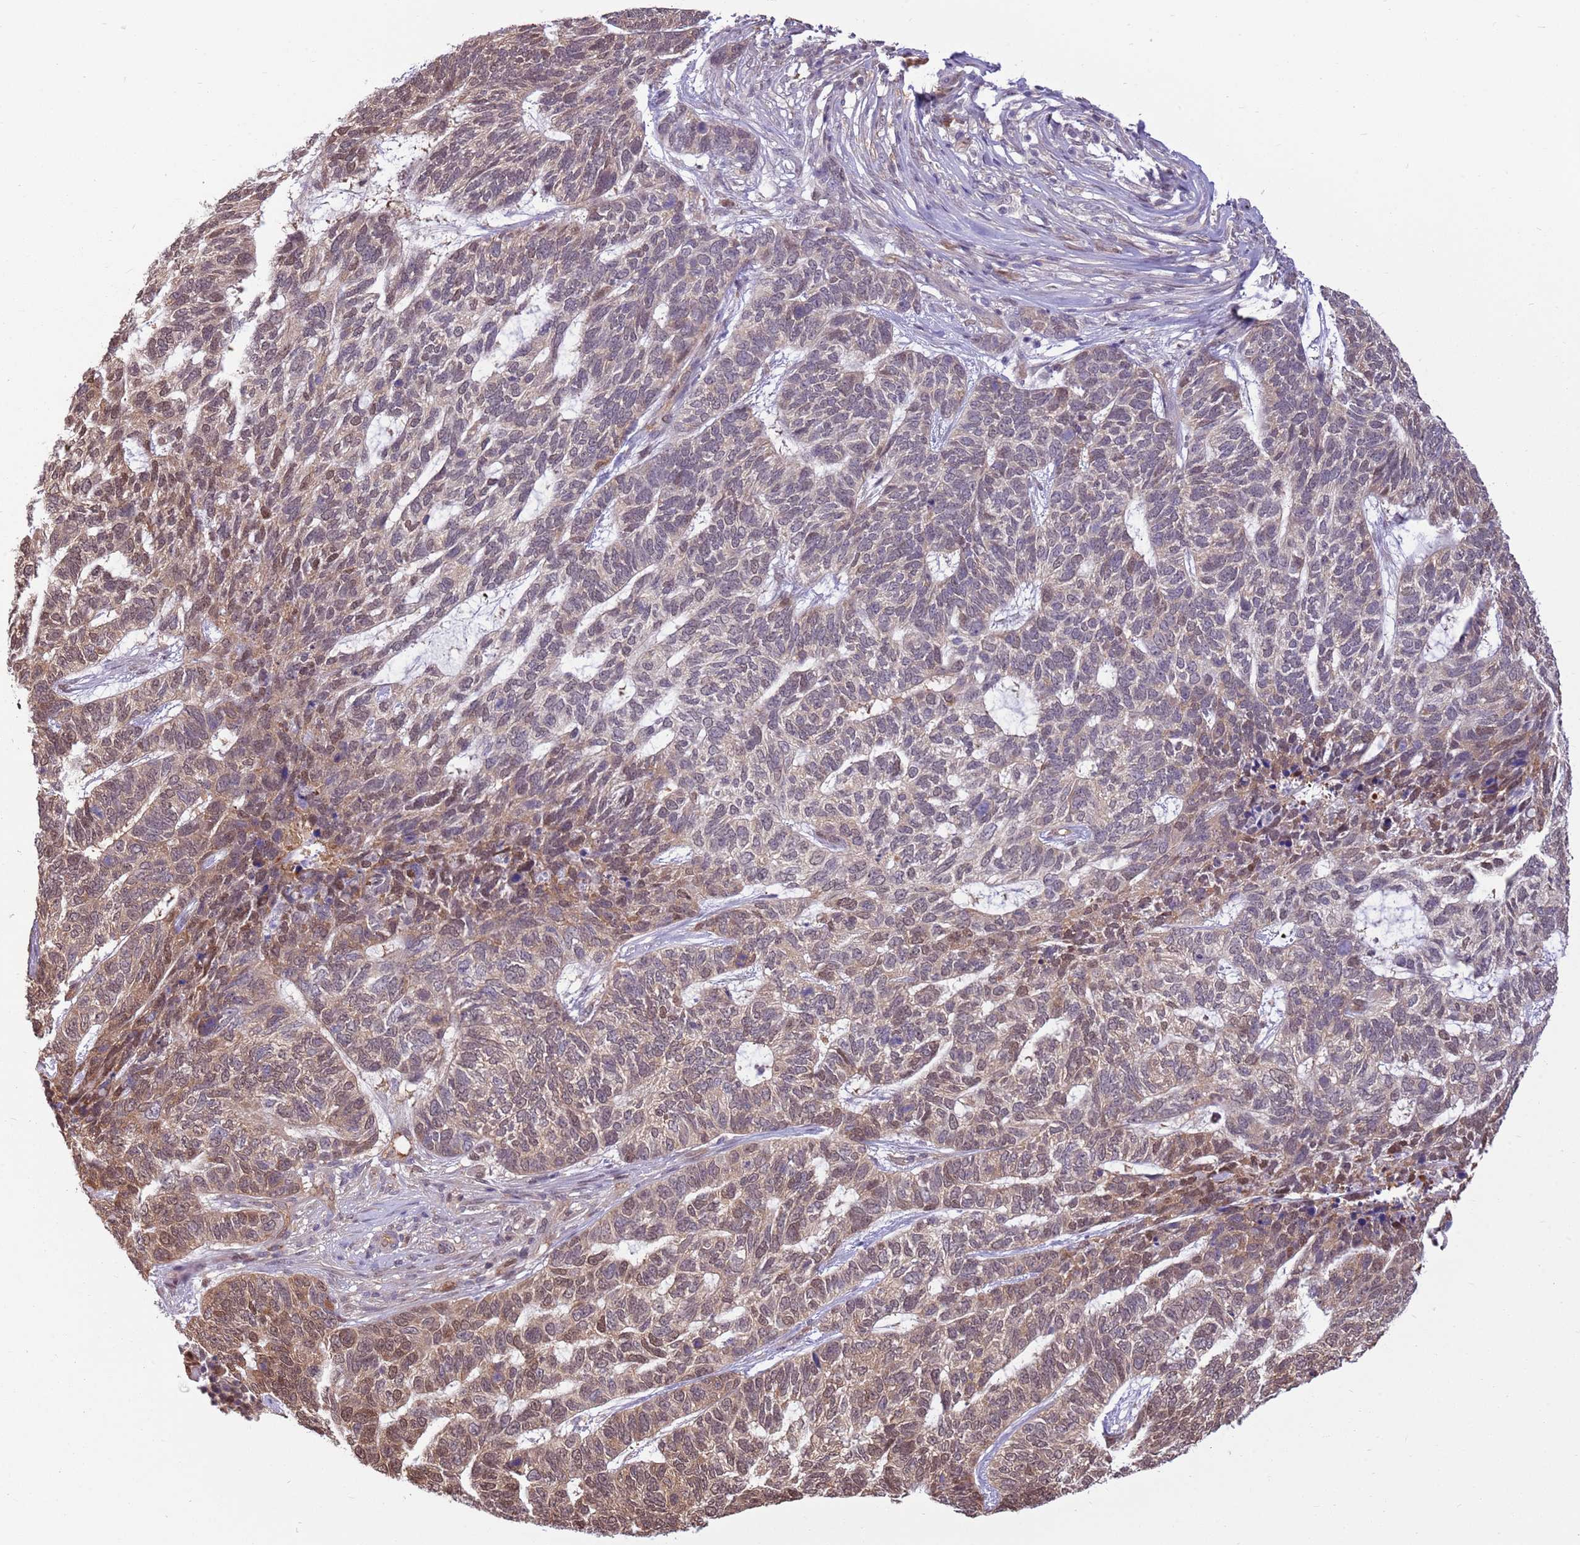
{"staining": {"intensity": "moderate", "quantity": "25%-75%", "location": "cytoplasmic/membranous,nuclear"}, "tissue": "skin cancer", "cell_type": "Tumor cells", "image_type": "cancer", "snomed": [{"axis": "morphology", "description": "Basal cell carcinoma"}, {"axis": "topography", "description": "Skin"}], "caption": "Human basal cell carcinoma (skin) stained for a protein (brown) demonstrates moderate cytoplasmic/membranous and nuclear positive positivity in about 25%-75% of tumor cells.", "gene": "NSFL1C", "patient": {"sex": "female", "age": 65}}